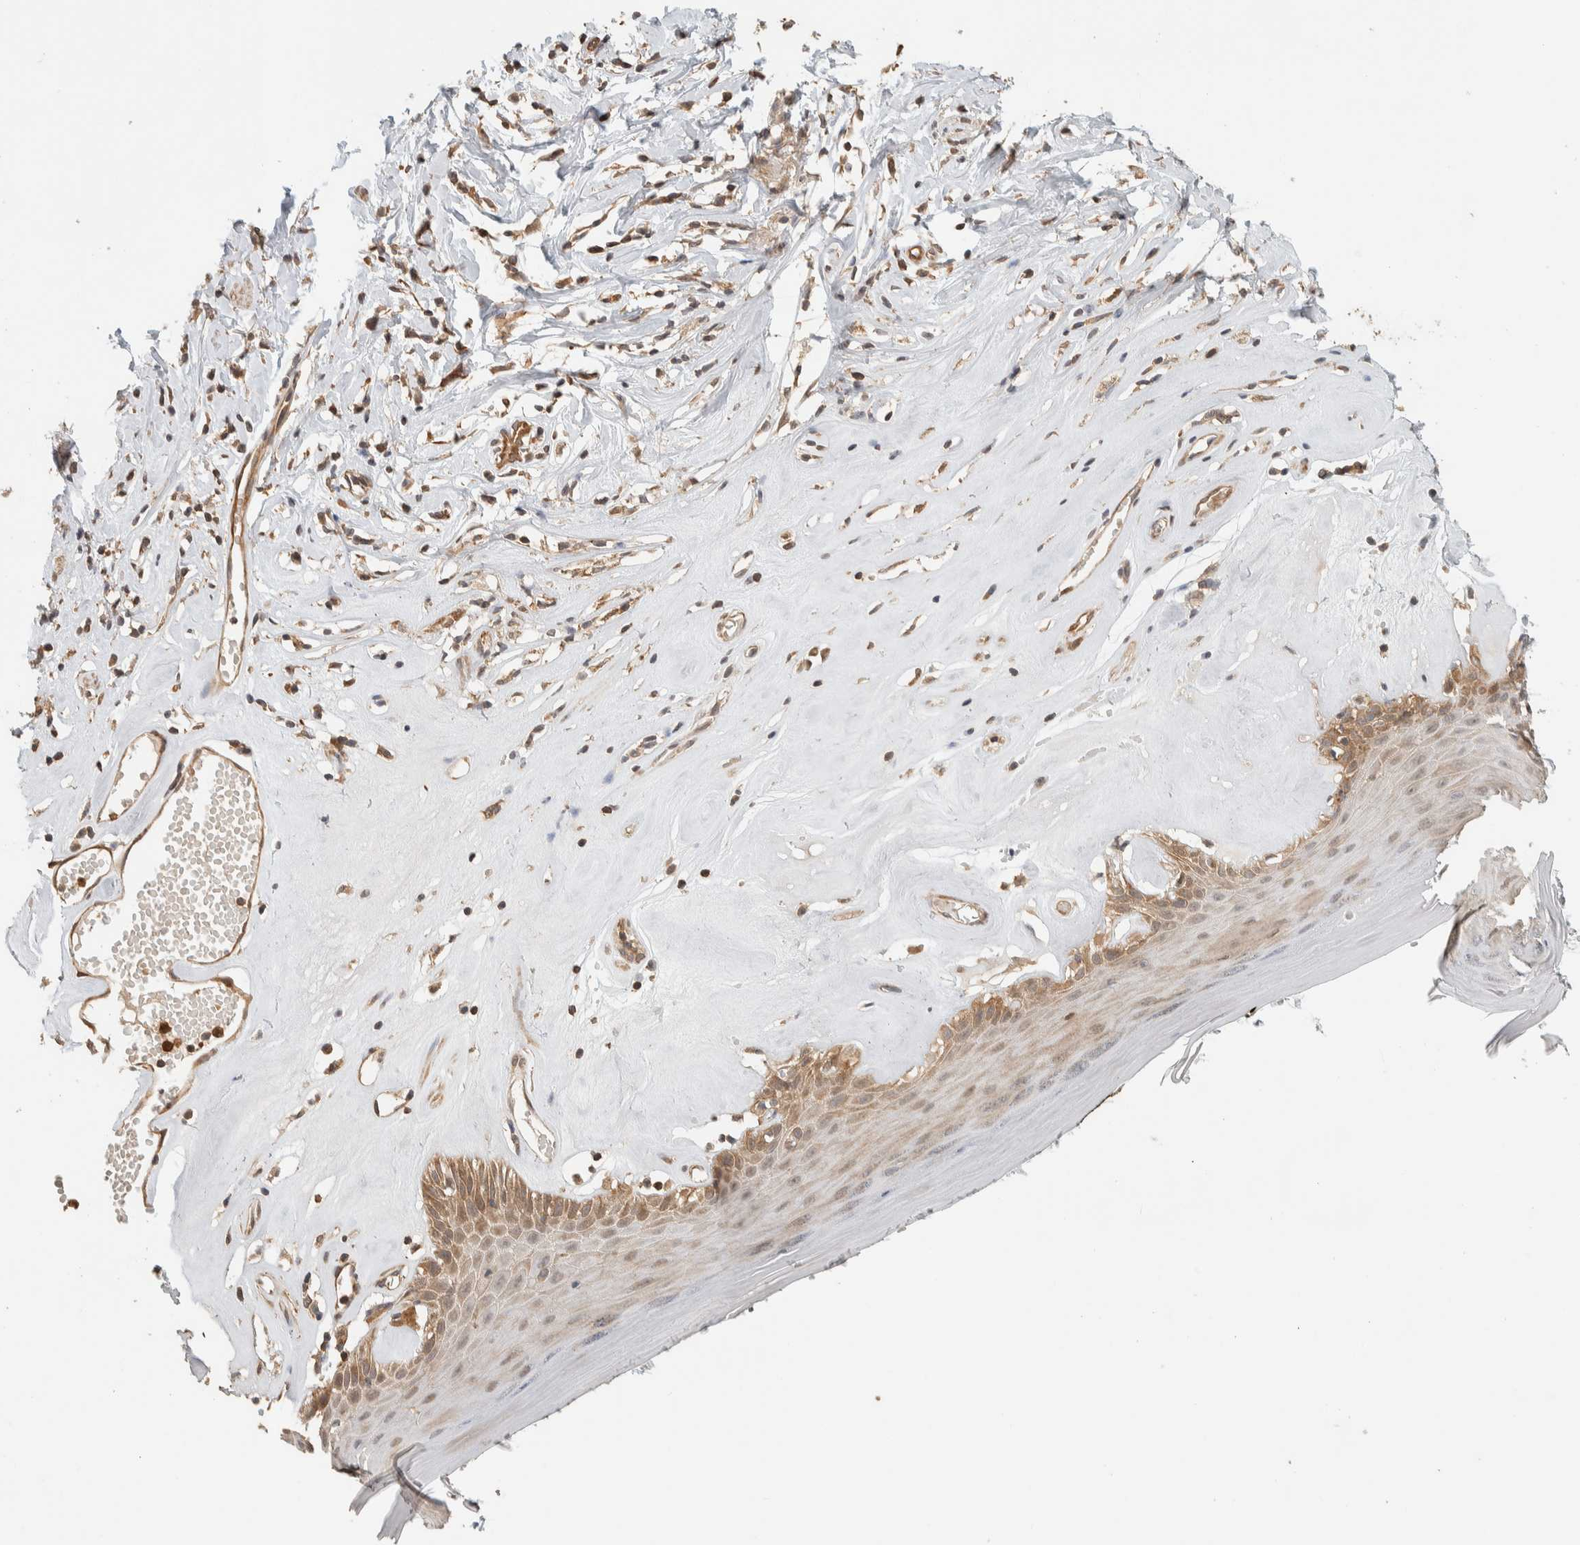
{"staining": {"intensity": "moderate", "quantity": "25%-75%", "location": "cytoplasmic/membranous"}, "tissue": "skin", "cell_type": "Epidermal cells", "image_type": "normal", "snomed": [{"axis": "morphology", "description": "Normal tissue, NOS"}, {"axis": "morphology", "description": "Inflammation, NOS"}, {"axis": "topography", "description": "Vulva"}], "caption": "Skin stained with DAB (3,3'-diaminobenzidine) immunohistochemistry (IHC) displays medium levels of moderate cytoplasmic/membranous staining in about 25%-75% of epidermal cells.", "gene": "ADSS2", "patient": {"sex": "female", "age": 84}}